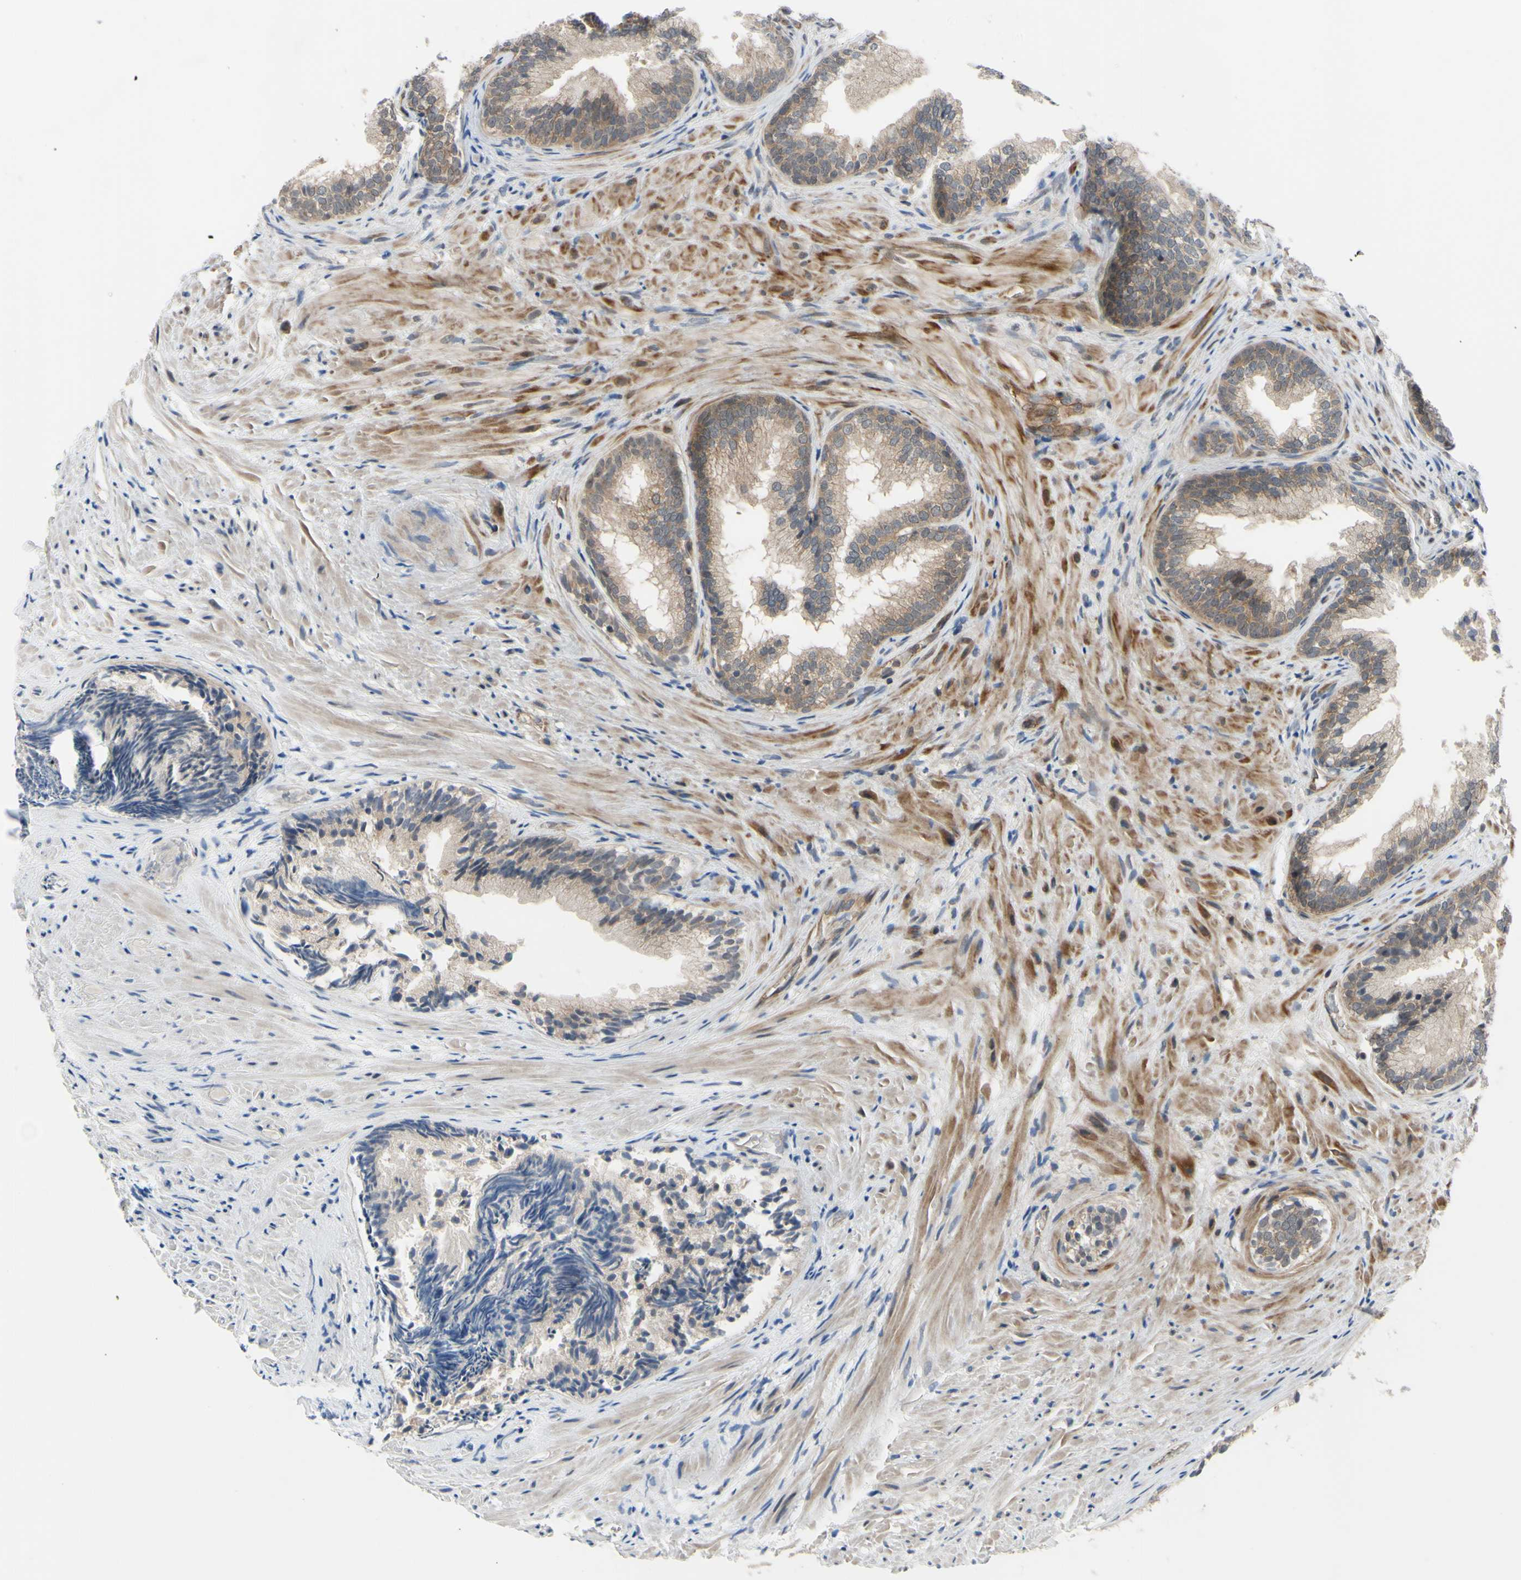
{"staining": {"intensity": "weak", "quantity": "25%-75%", "location": "cytoplasmic/membranous"}, "tissue": "prostate", "cell_type": "Glandular cells", "image_type": "normal", "snomed": [{"axis": "morphology", "description": "Normal tissue, NOS"}, {"axis": "topography", "description": "Prostate"}], "caption": "The image displays immunohistochemical staining of benign prostate. There is weak cytoplasmic/membranous expression is appreciated in about 25%-75% of glandular cells.", "gene": "COMMD9", "patient": {"sex": "male", "age": 76}}